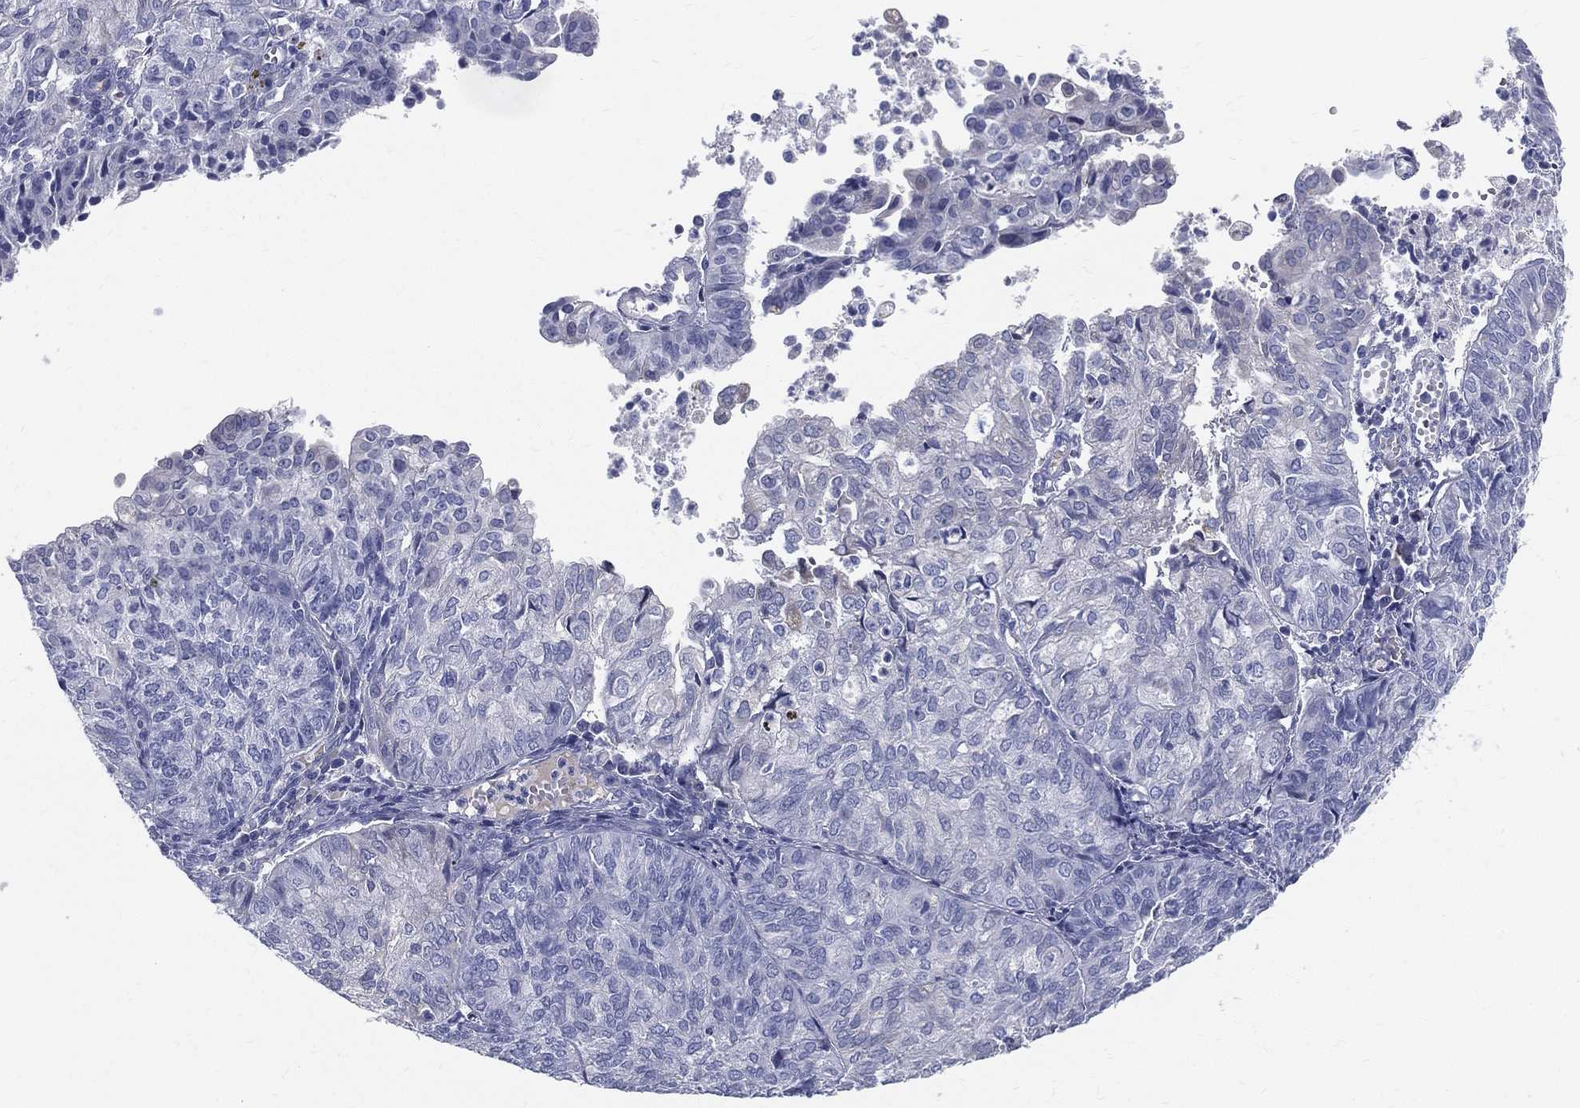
{"staining": {"intensity": "negative", "quantity": "none", "location": "none"}, "tissue": "endometrial cancer", "cell_type": "Tumor cells", "image_type": "cancer", "snomed": [{"axis": "morphology", "description": "Adenocarcinoma, NOS"}, {"axis": "topography", "description": "Endometrium"}], "caption": "Tumor cells are negative for protein expression in human endometrial adenocarcinoma.", "gene": "STS", "patient": {"sex": "female", "age": 82}}